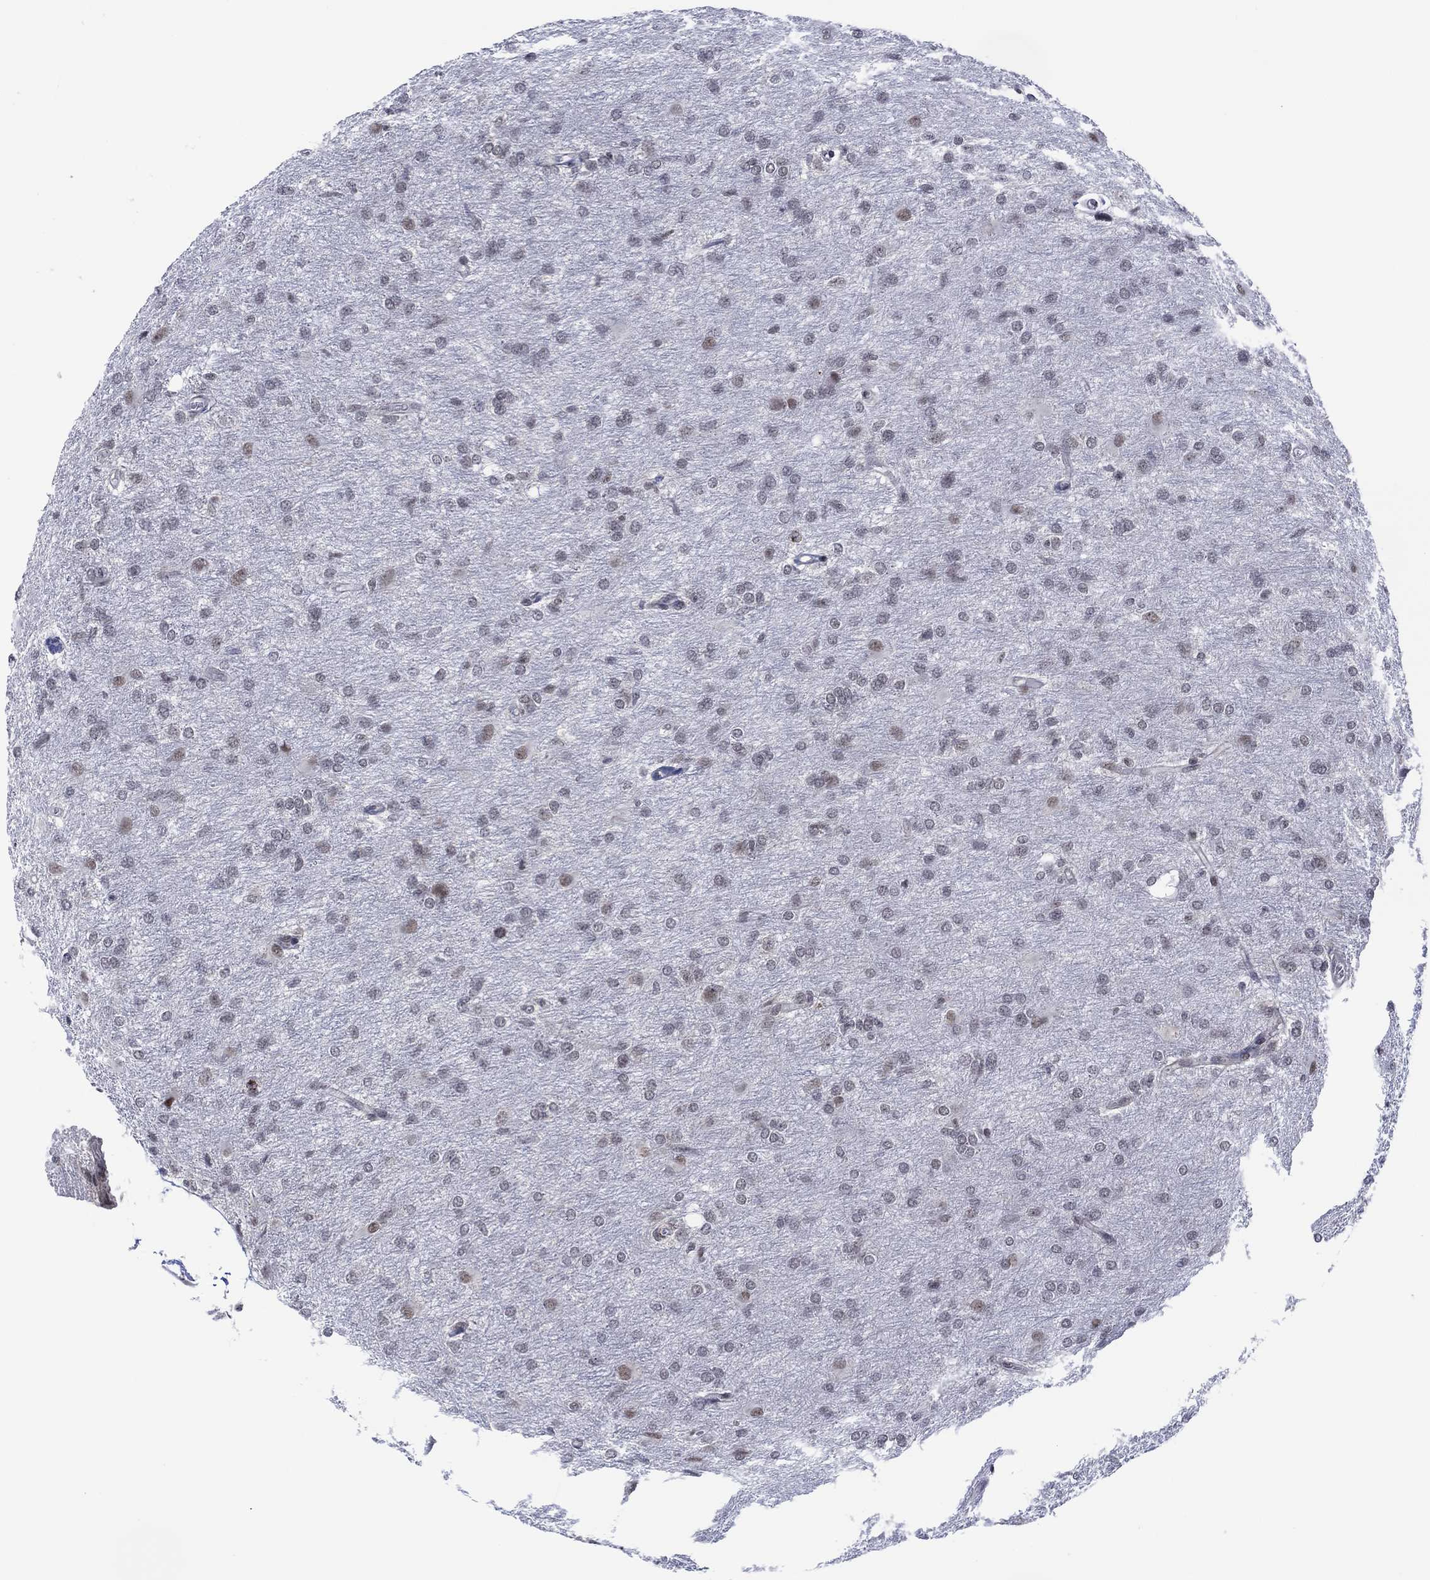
{"staining": {"intensity": "weak", "quantity": "25%-75%", "location": "nuclear"}, "tissue": "glioma", "cell_type": "Tumor cells", "image_type": "cancer", "snomed": [{"axis": "morphology", "description": "Glioma, malignant, High grade"}, {"axis": "topography", "description": "Brain"}], "caption": "Immunohistochemical staining of human malignant glioma (high-grade) reveals weak nuclear protein staining in about 25%-75% of tumor cells.", "gene": "DPP4", "patient": {"sex": "male", "age": 68}}